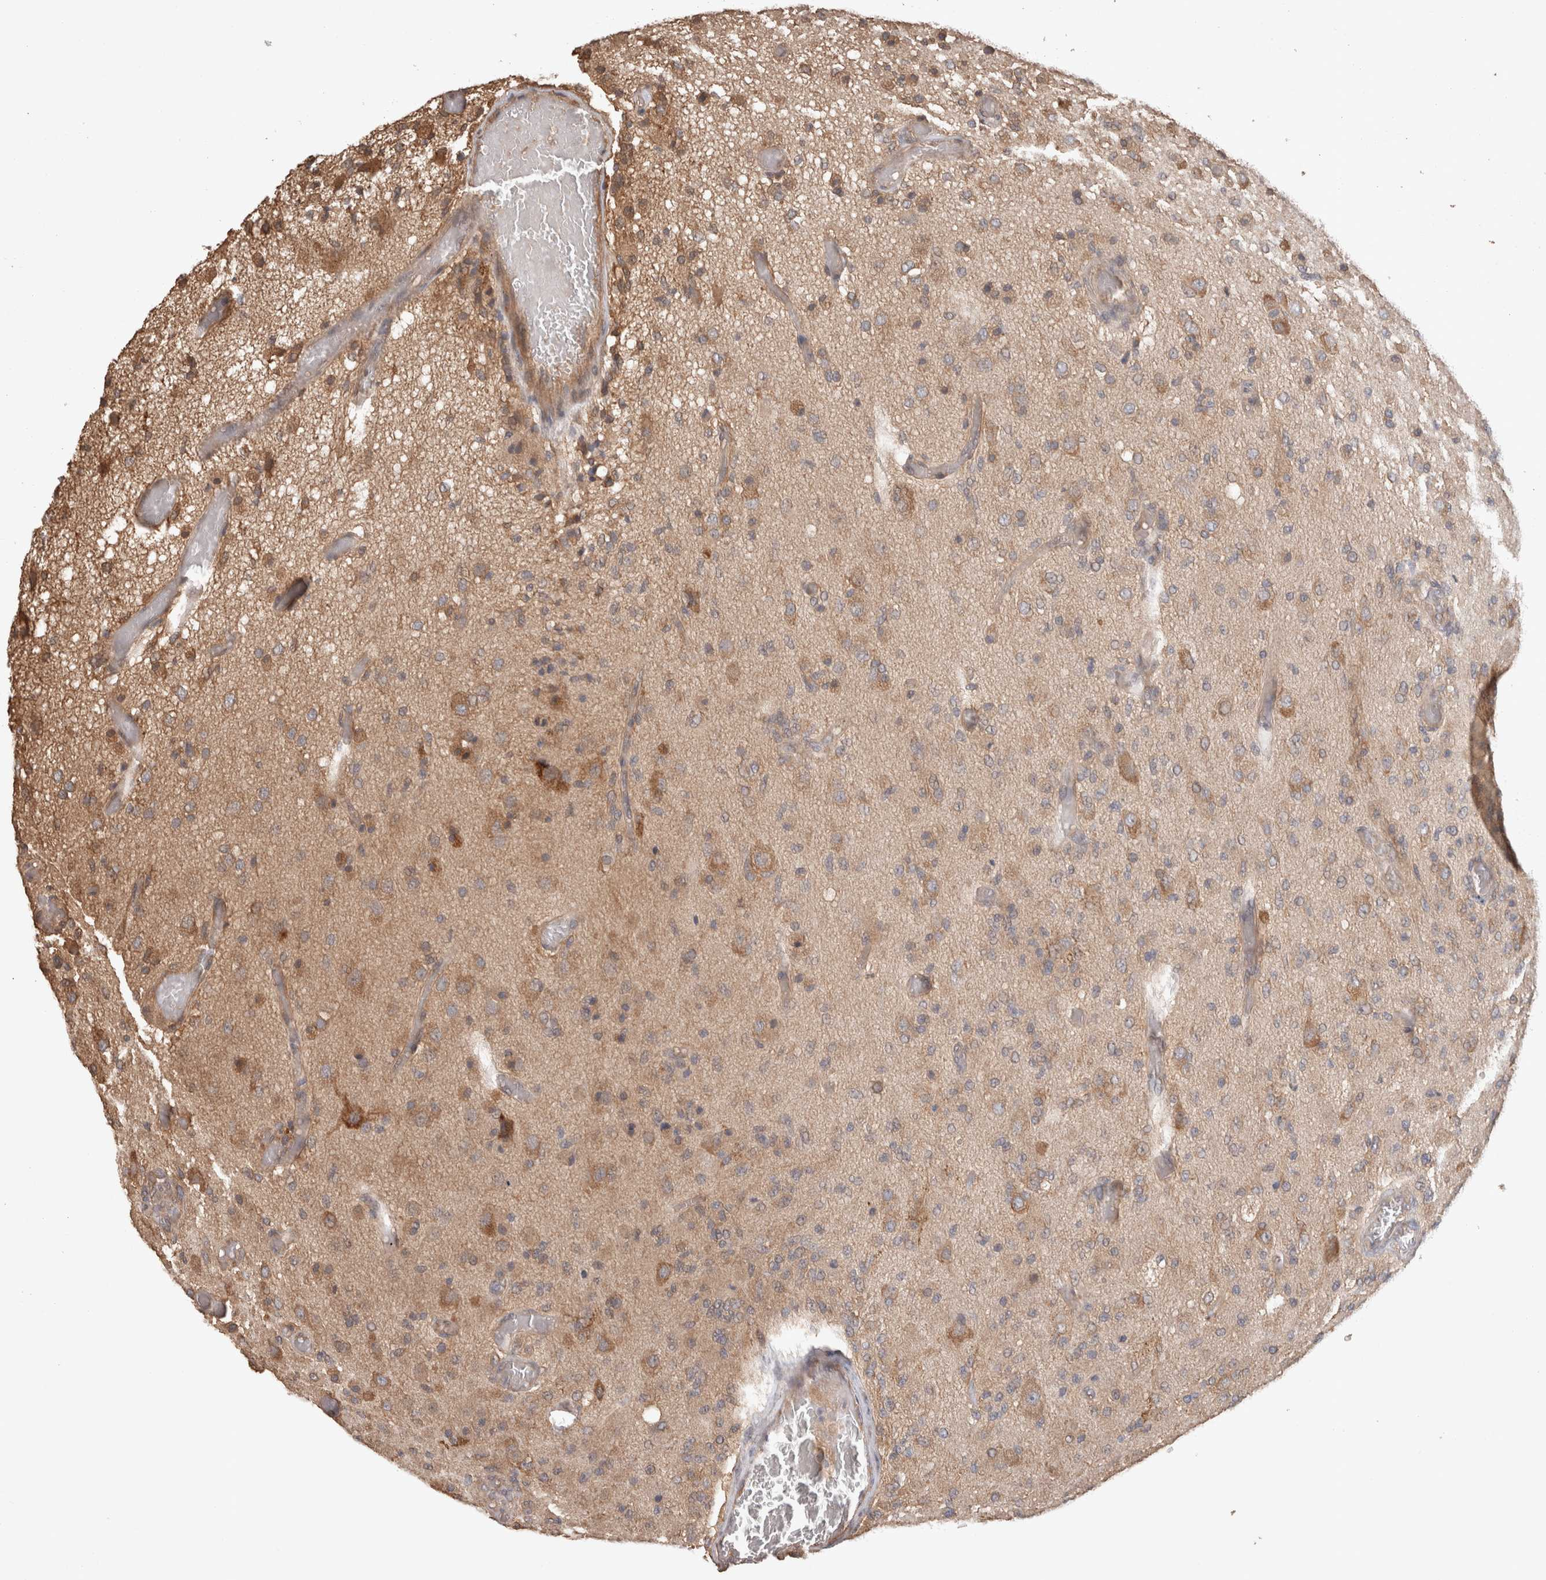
{"staining": {"intensity": "moderate", "quantity": "<25%", "location": "cytoplasmic/membranous"}, "tissue": "glioma", "cell_type": "Tumor cells", "image_type": "cancer", "snomed": [{"axis": "morphology", "description": "Normal tissue, NOS"}, {"axis": "morphology", "description": "Glioma, malignant, High grade"}, {"axis": "topography", "description": "Cerebral cortex"}], "caption": "A photomicrograph of human glioma stained for a protein displays moderate cytoplasmic/membranous brown staining in tumor cells.", "gene": "HROB", "patient": {"sex": "male", "age": 77}}